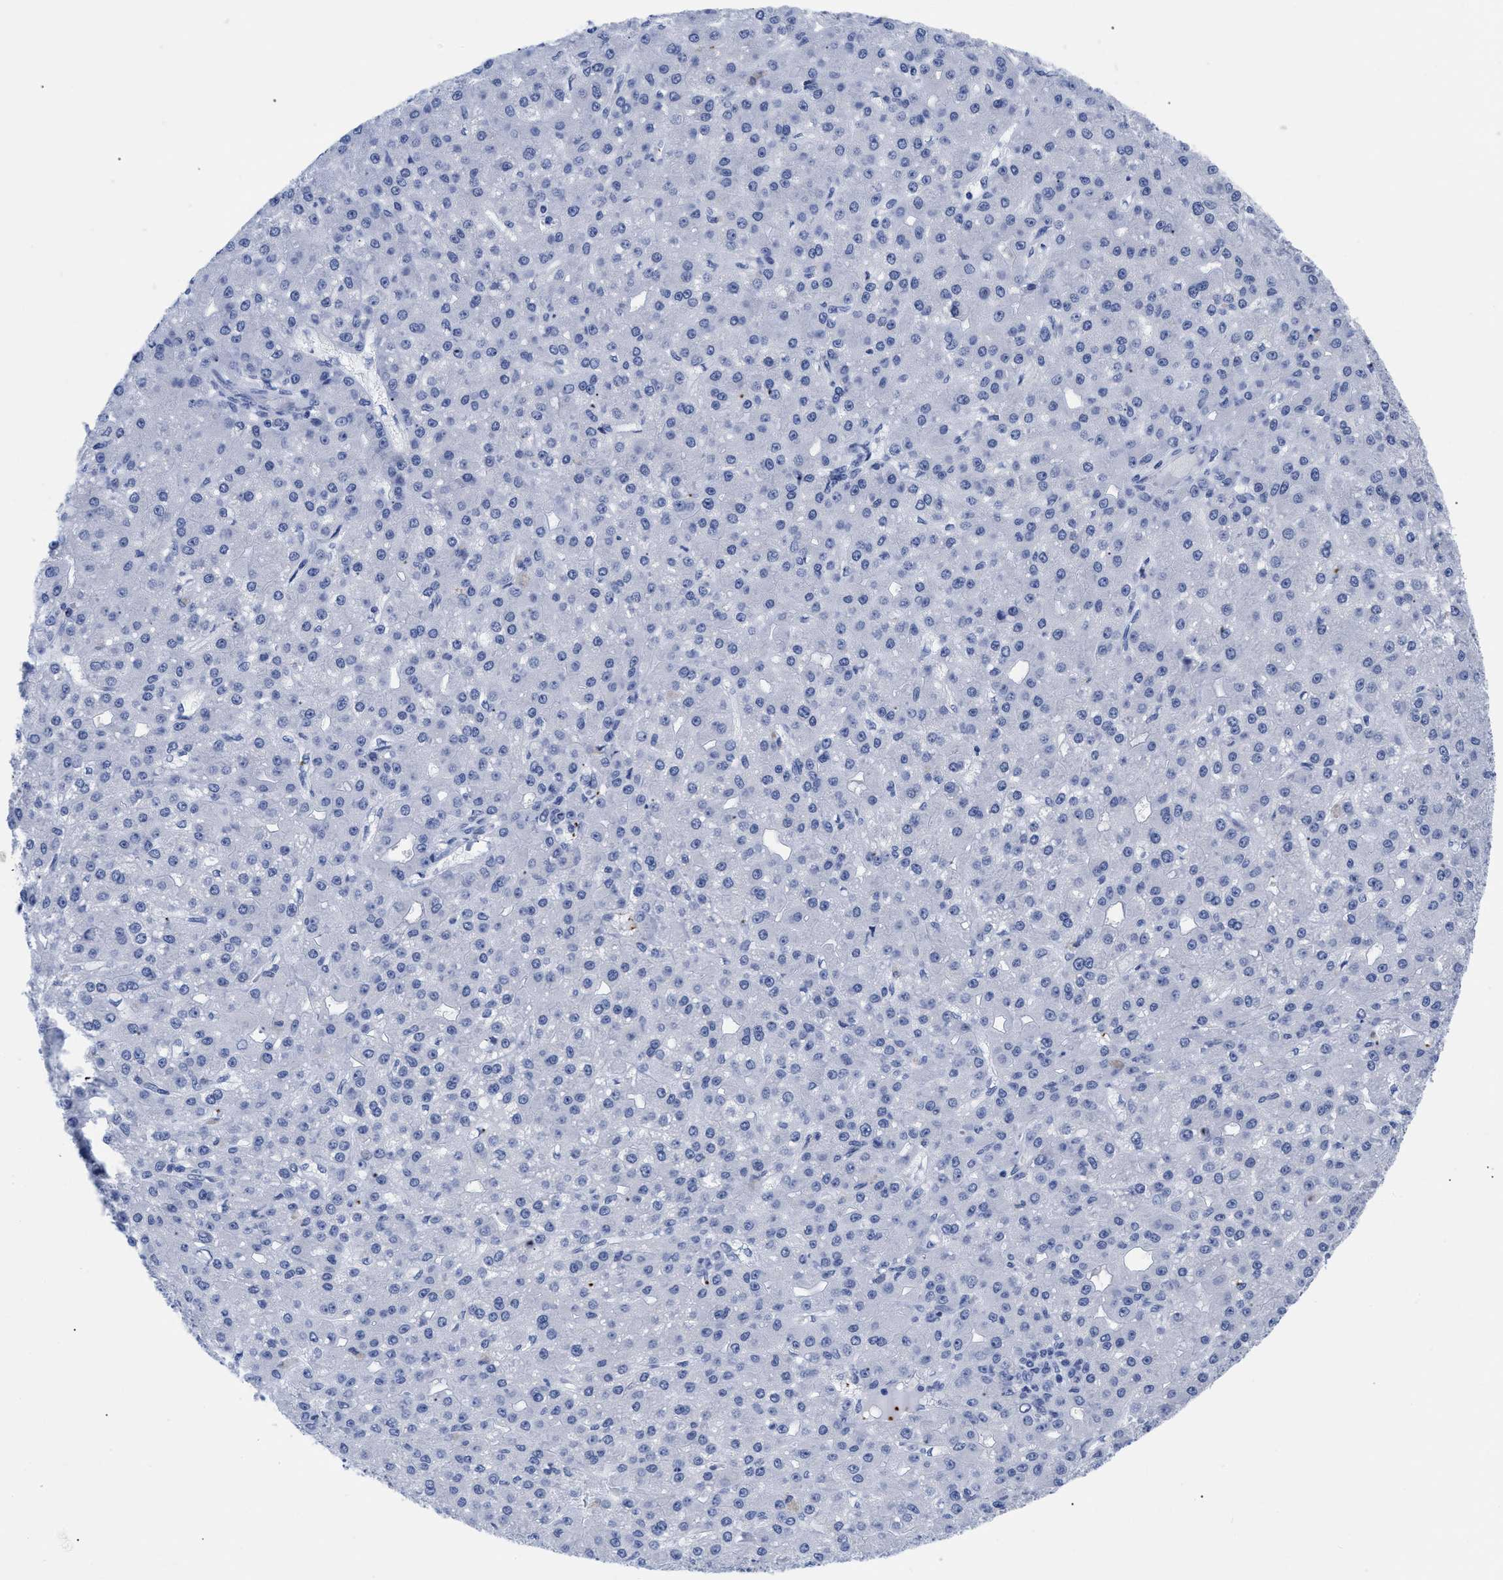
{"staining": {"intensity": "negative", "quantity": "none", "location": "none"}, "tissue": "liver cancer", "cell_type": "Tumor cells", "image_type": "cancer", "snomed": [{"axis": "morphology", "description": "Carcinoma, Hepatocellular, NOS"}, {"axis": "topography", "description": "Liver"}], "caption": "Tumor cells show no significant expression in liver cancer (hepatocellular carcinoma). (DAB (3,3'-diaminobenzidine) IHC with hematoxylin counter stain).", "gene": "TREML1", "patient": {"sex": "male", "age": 67}}